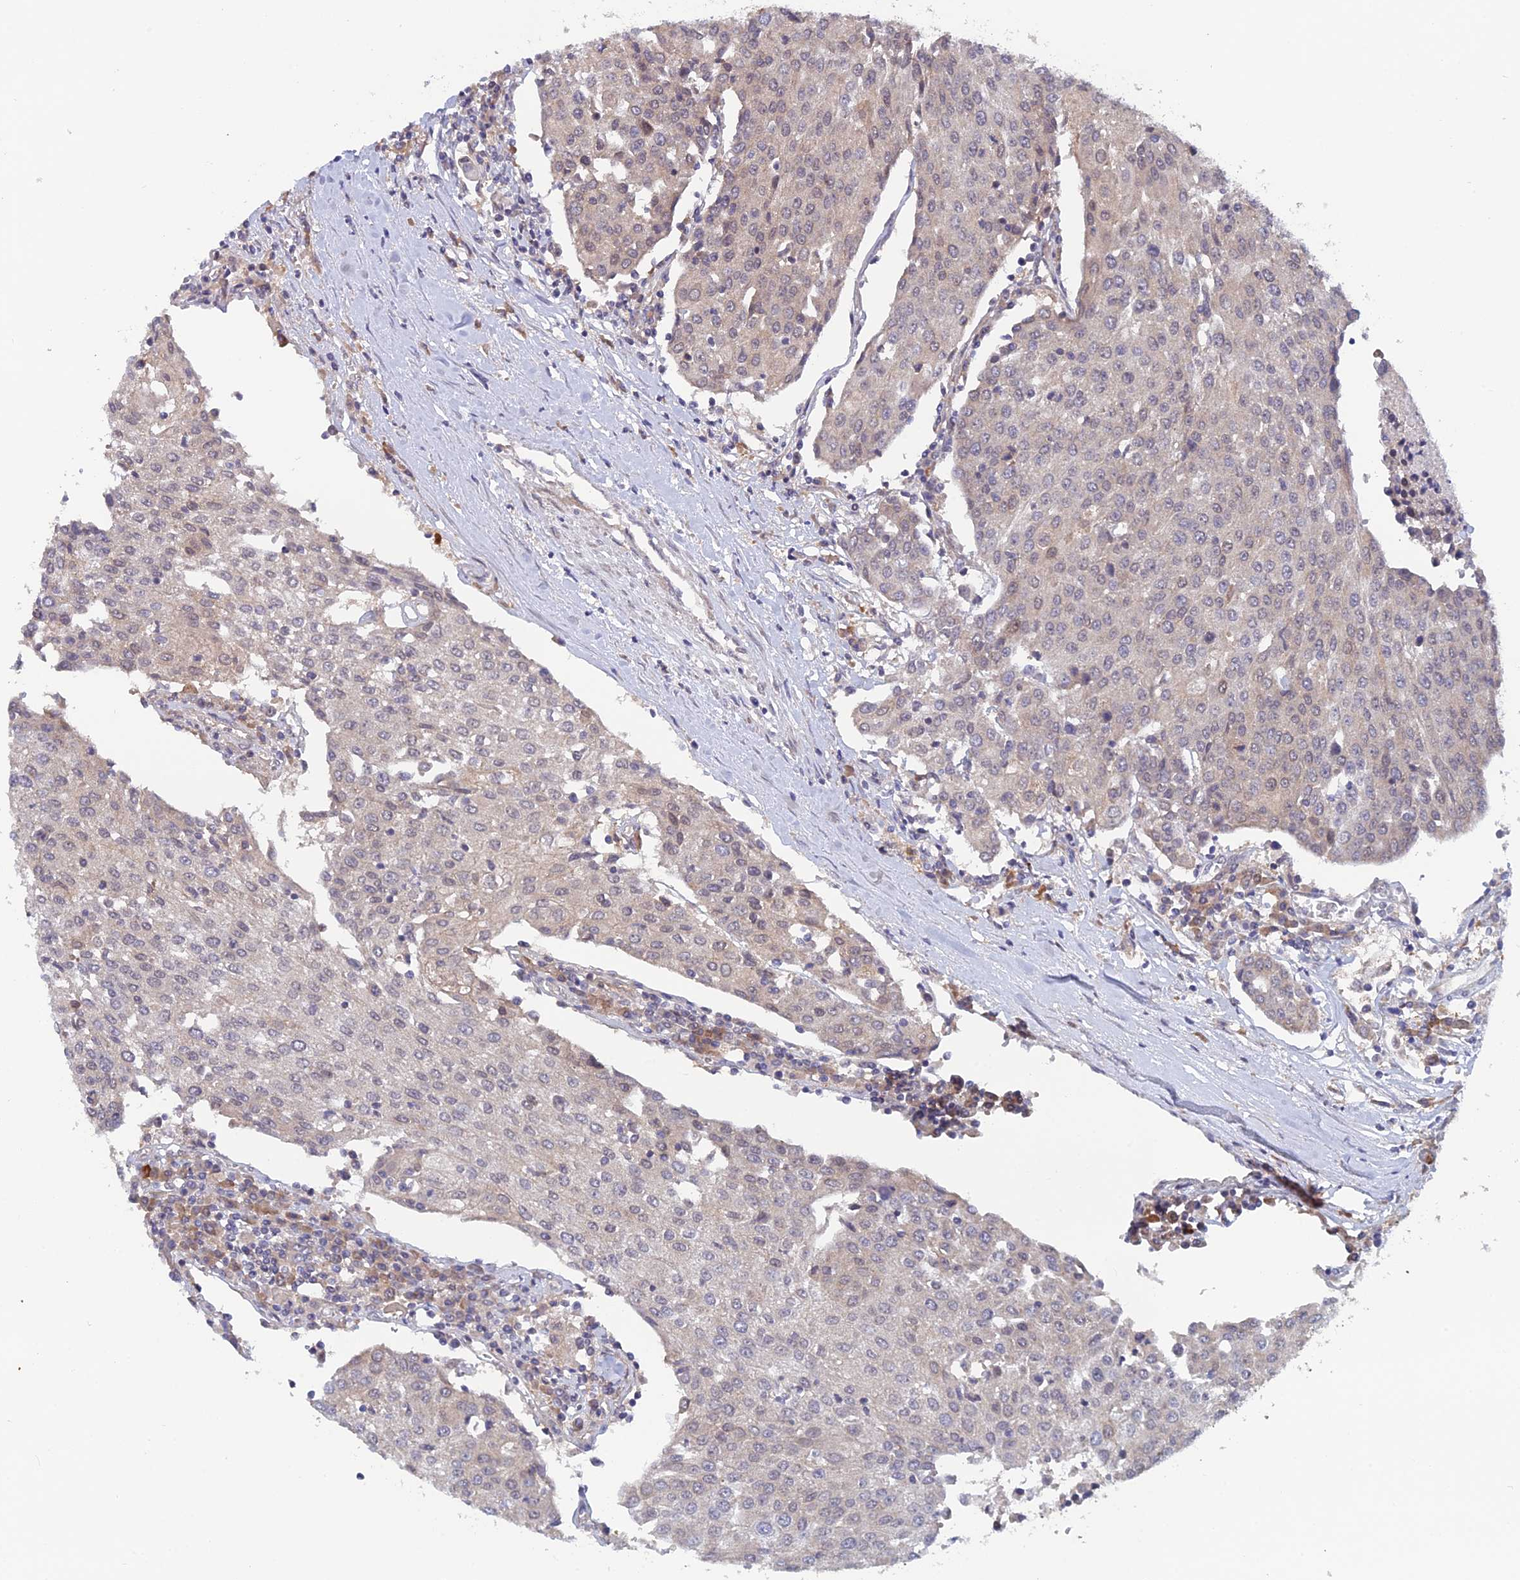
{"staining": {"intensity": "negative", "quantity": "none", "location": "none"}, "tissue": "urothelial cancer", "cell_type": "Tumor cells", "image_type": "cancer", "snomed": [{"axis": "morphology", "description": "Urothelial carcinoma, High grade"}, {"axis": "topography", "description": "Urinary bladder"}], "caption": "The histopathology image exhibits no staining of tumor cells in urothelial carcinoma (high-grade). (Brightfield microscopy of DAB immunohistochemistry at high magnification).", "gene": "SRA1", "patient": {"sex": "female", "age": 85}}